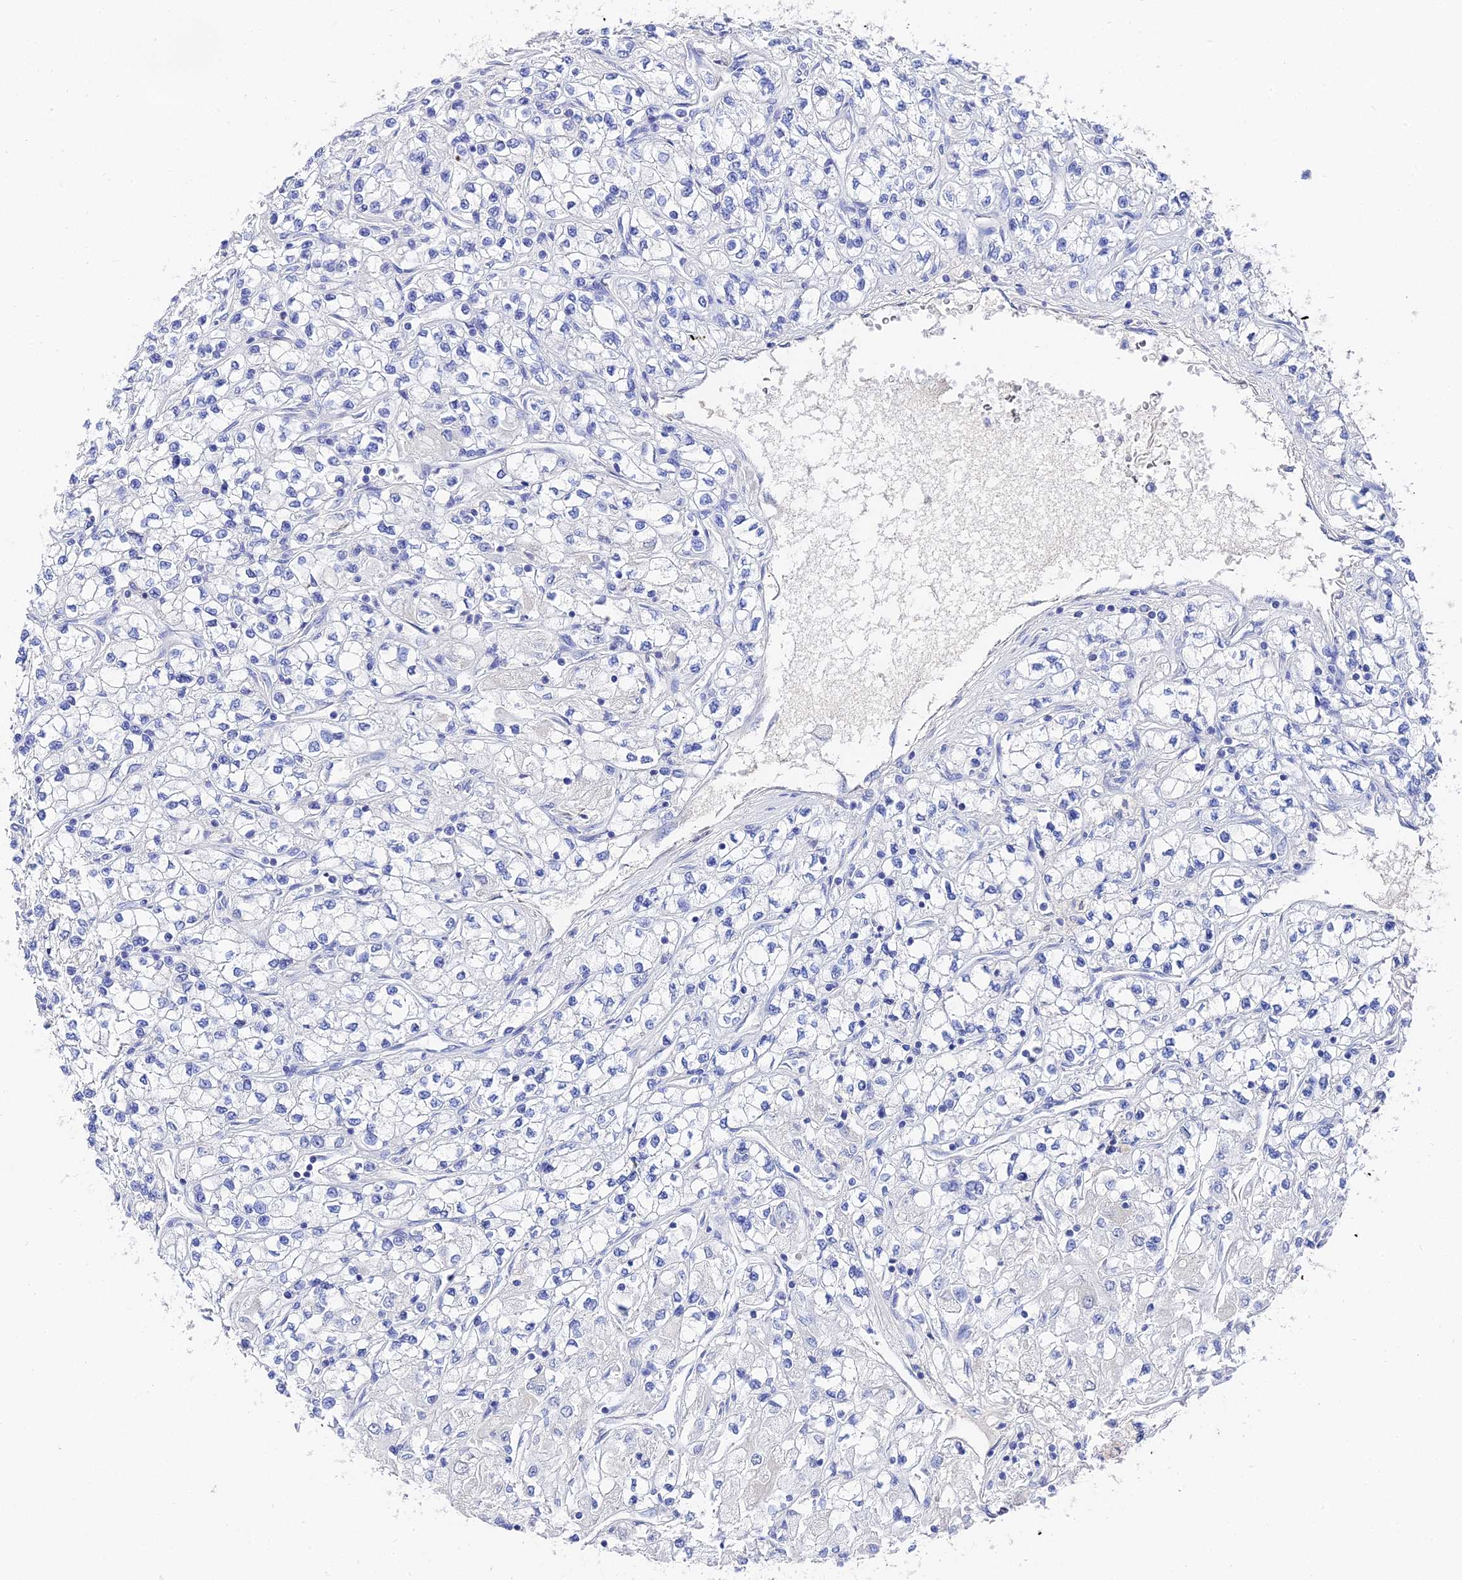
{"staining": {"intensity": "negative", "quantity": "none", "location": "none"}, "tissue": "renal cancer", "cell_type": "Tumor cells", "image_type": "cancer", "snomed": [{"axis": "morphology", "description": "Adenocarcinoma, NOS"}, {"axis": "topography", "description": "Kidney"}], "caption": "An immunohistochemistry micrograph of renal adenocarcinoma is shown. There is no staining in tumor cells of renal adenocarcinoma.", "gene": "KRT17", "patient": {"sex": "male", "age": 80}}